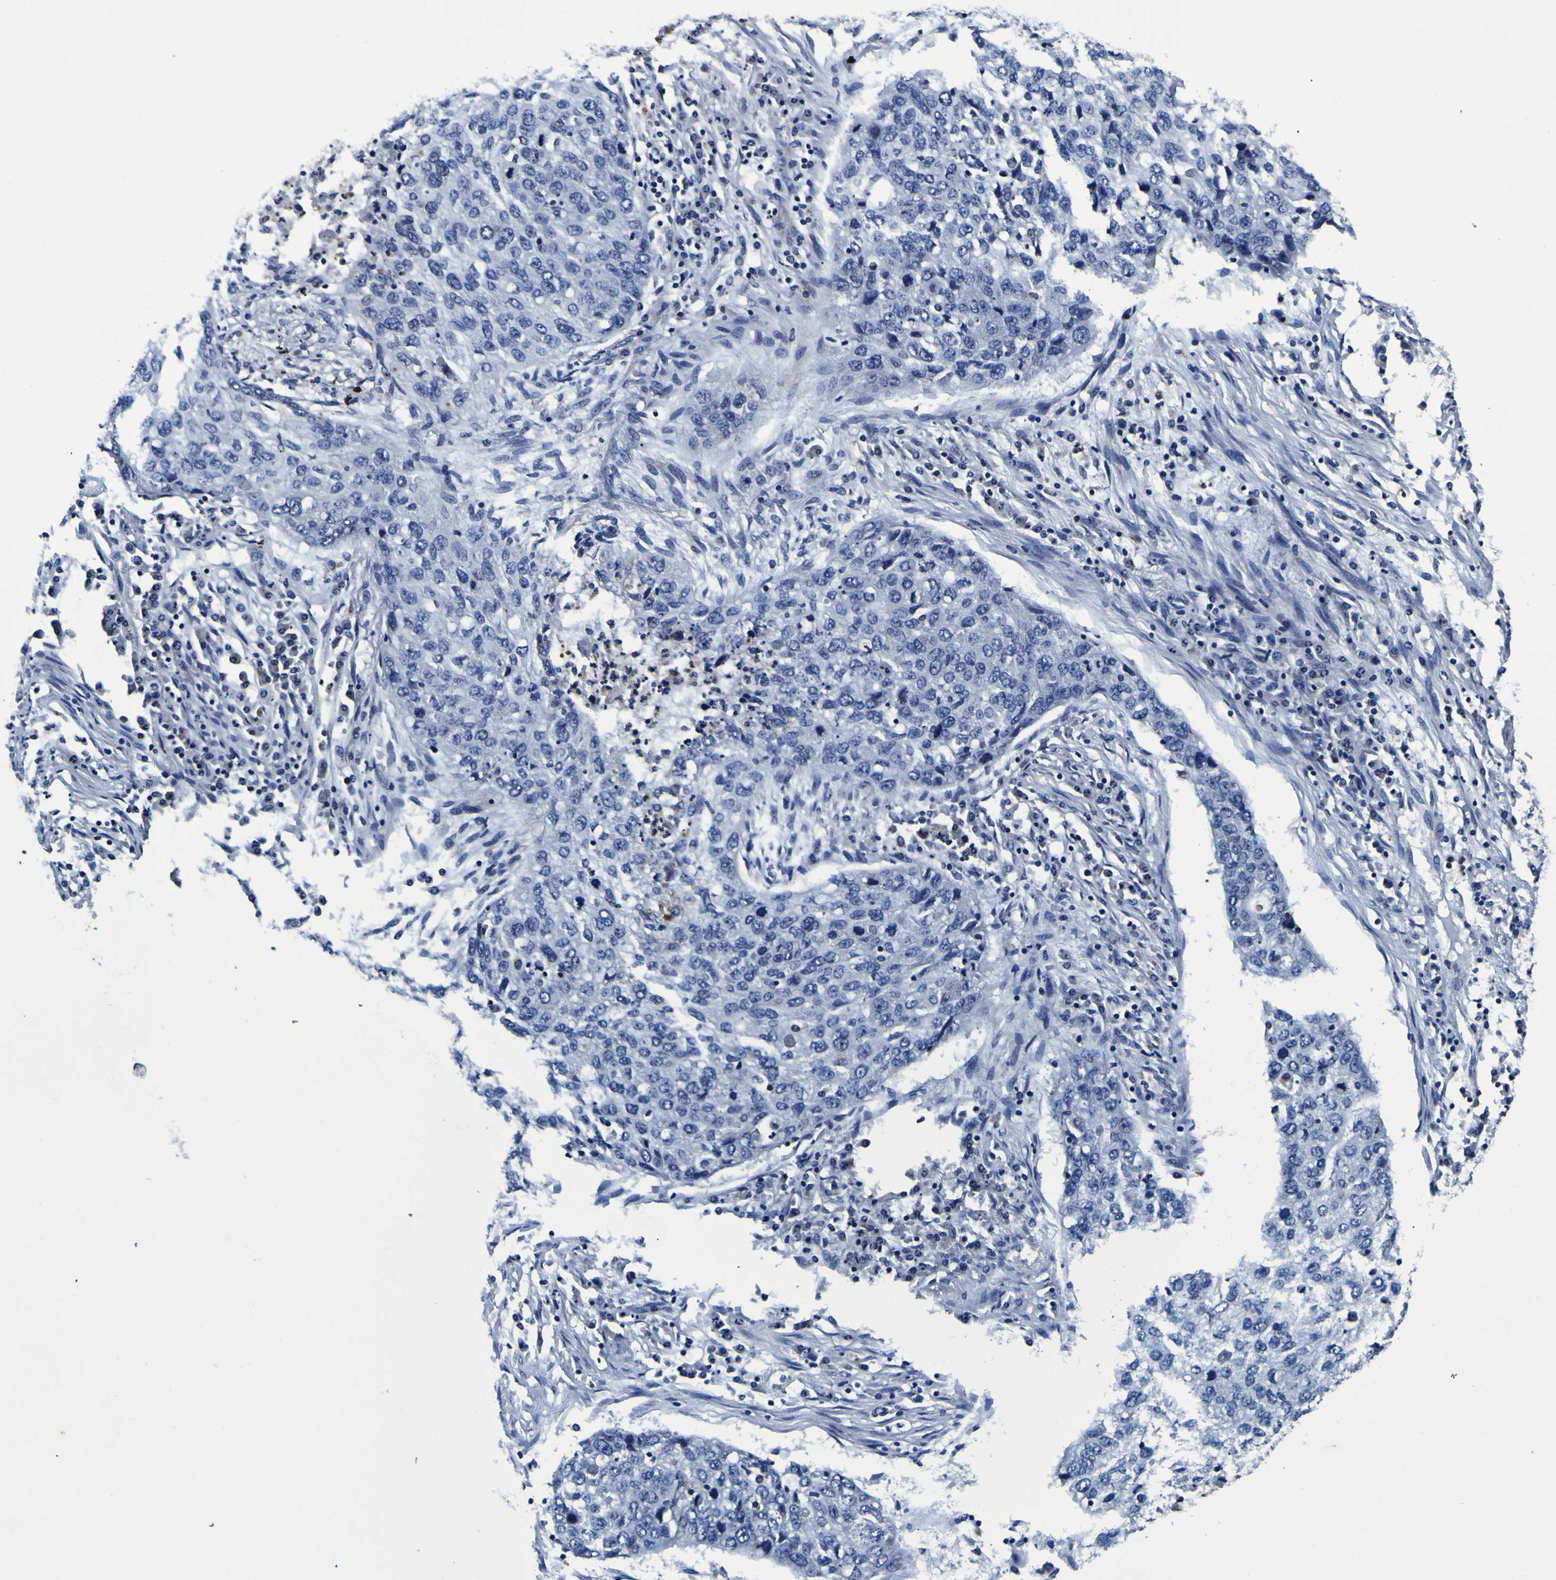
{"staining": {"intensity": "negative", "quantity": "none", "location": "none"}, "tissue": "lung cancer", "cell_type": "Tumor cells", "image_type": "cancer", "snomed": [{"axis": "morphology", "description": "Squamous cell carcinoma, NOS"}, {"axis": "topography", "description": "Lung"}], "caption": "High magnification brightfield microscopy of lung cancer stained with DAB (3,3'-diaminobenzidine) (brown) and counterstained with hematoxylin (blue): tumor cells show no significant staining.", "gene": "PANK4", "patient": {"sex": "female", "age": 63}}